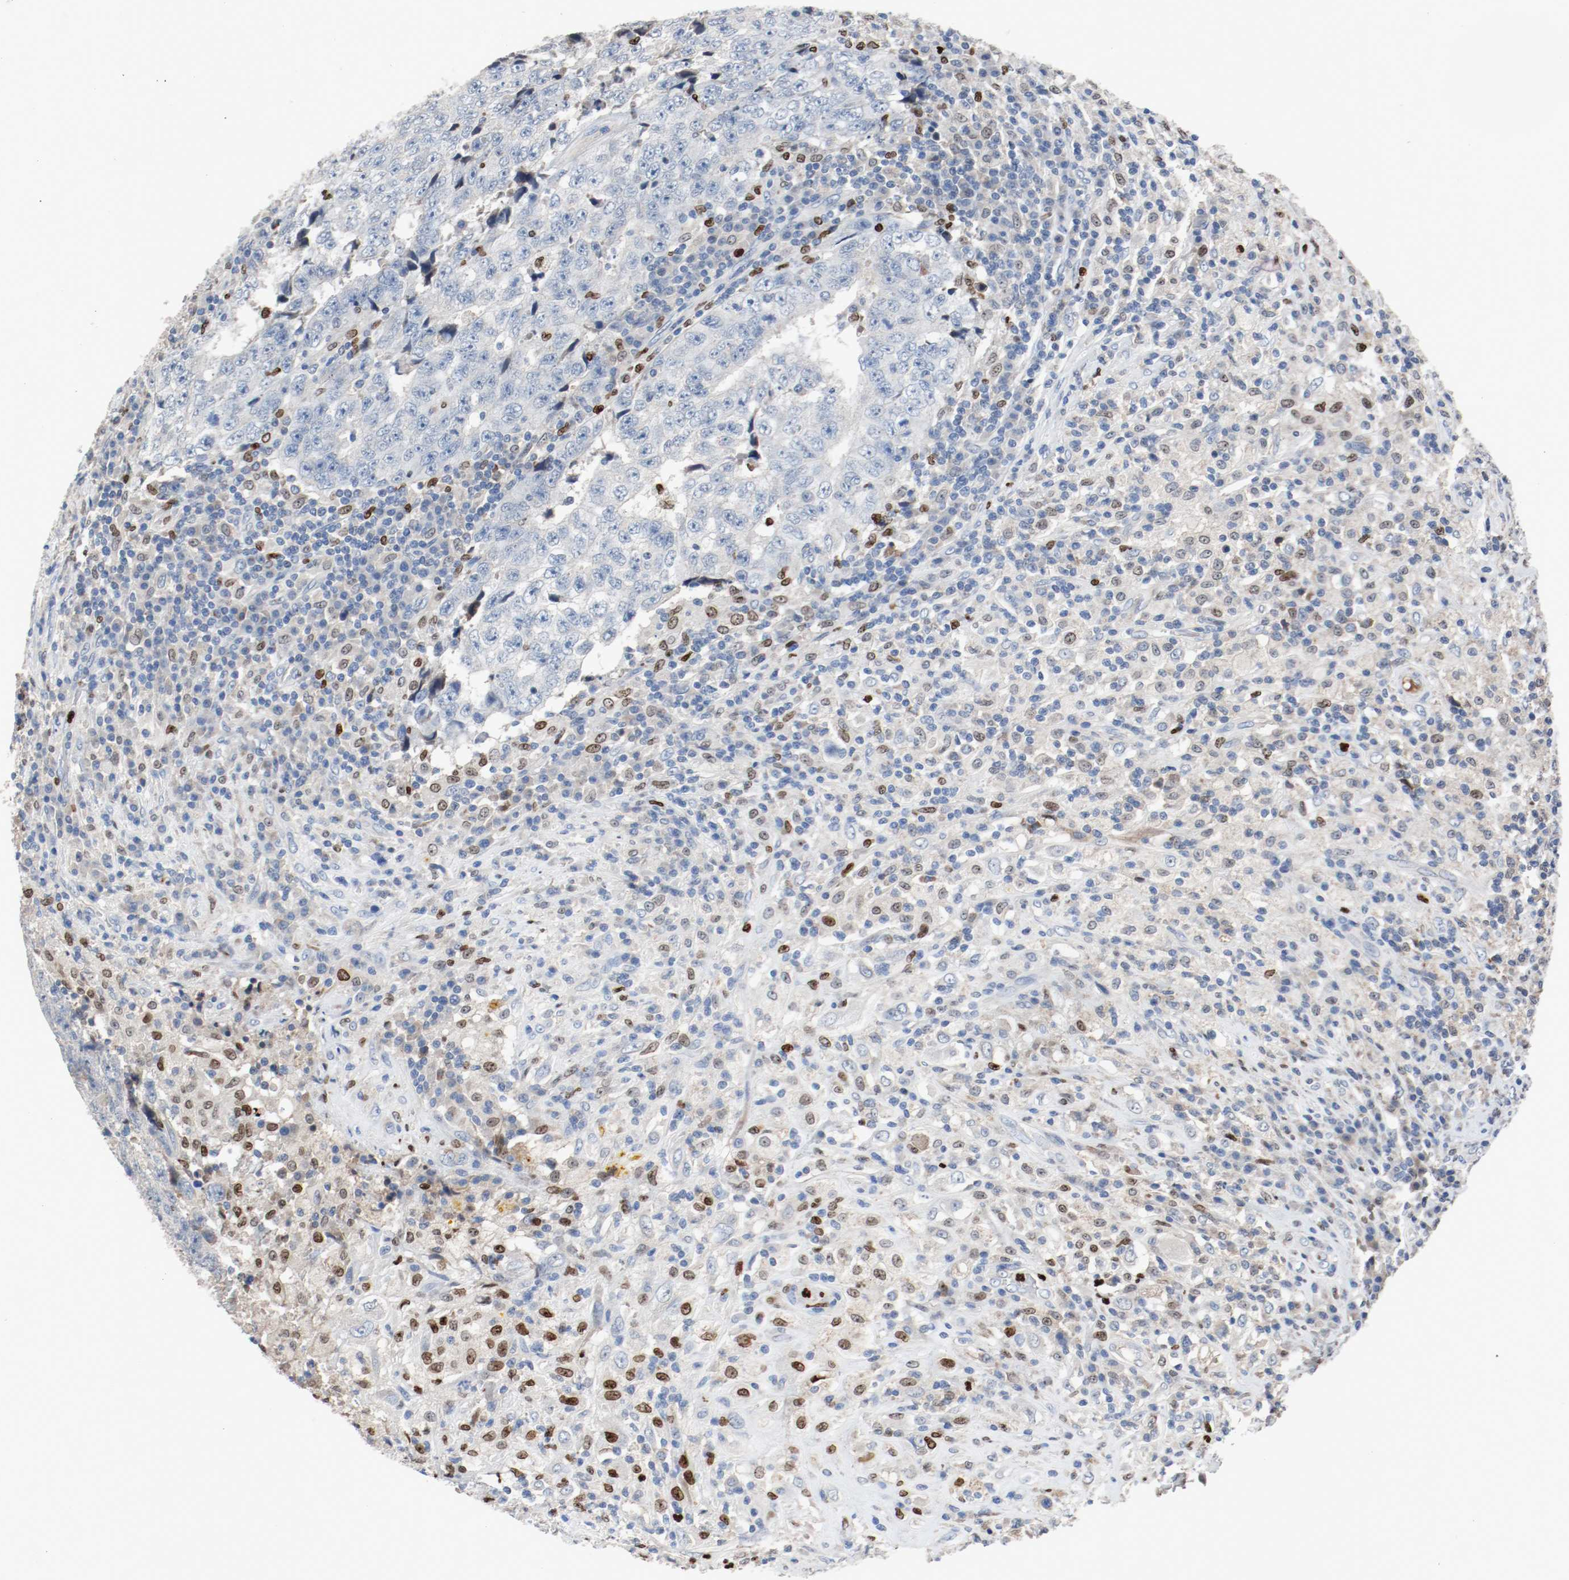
{"staining": {"intensity": "negative", "quantity": "none", "location": "none"}, "tissue": "testis cancer", "cell_type": "Tumor cells", "image_type": "cancer", "snomed": [{"axis": "morphology", "description": "Necrosis, NOS"}, {"axis": "morphology", "description": "Carcinoma, Embryonal, NOS"}, {"axis": "topography", "description": "Testis"}], "caption": "The photomicrograph reveals no staining of tumor cells in testis cancer.", "gene": "BLK", "patient": {"sex": "male", "age": 19}}